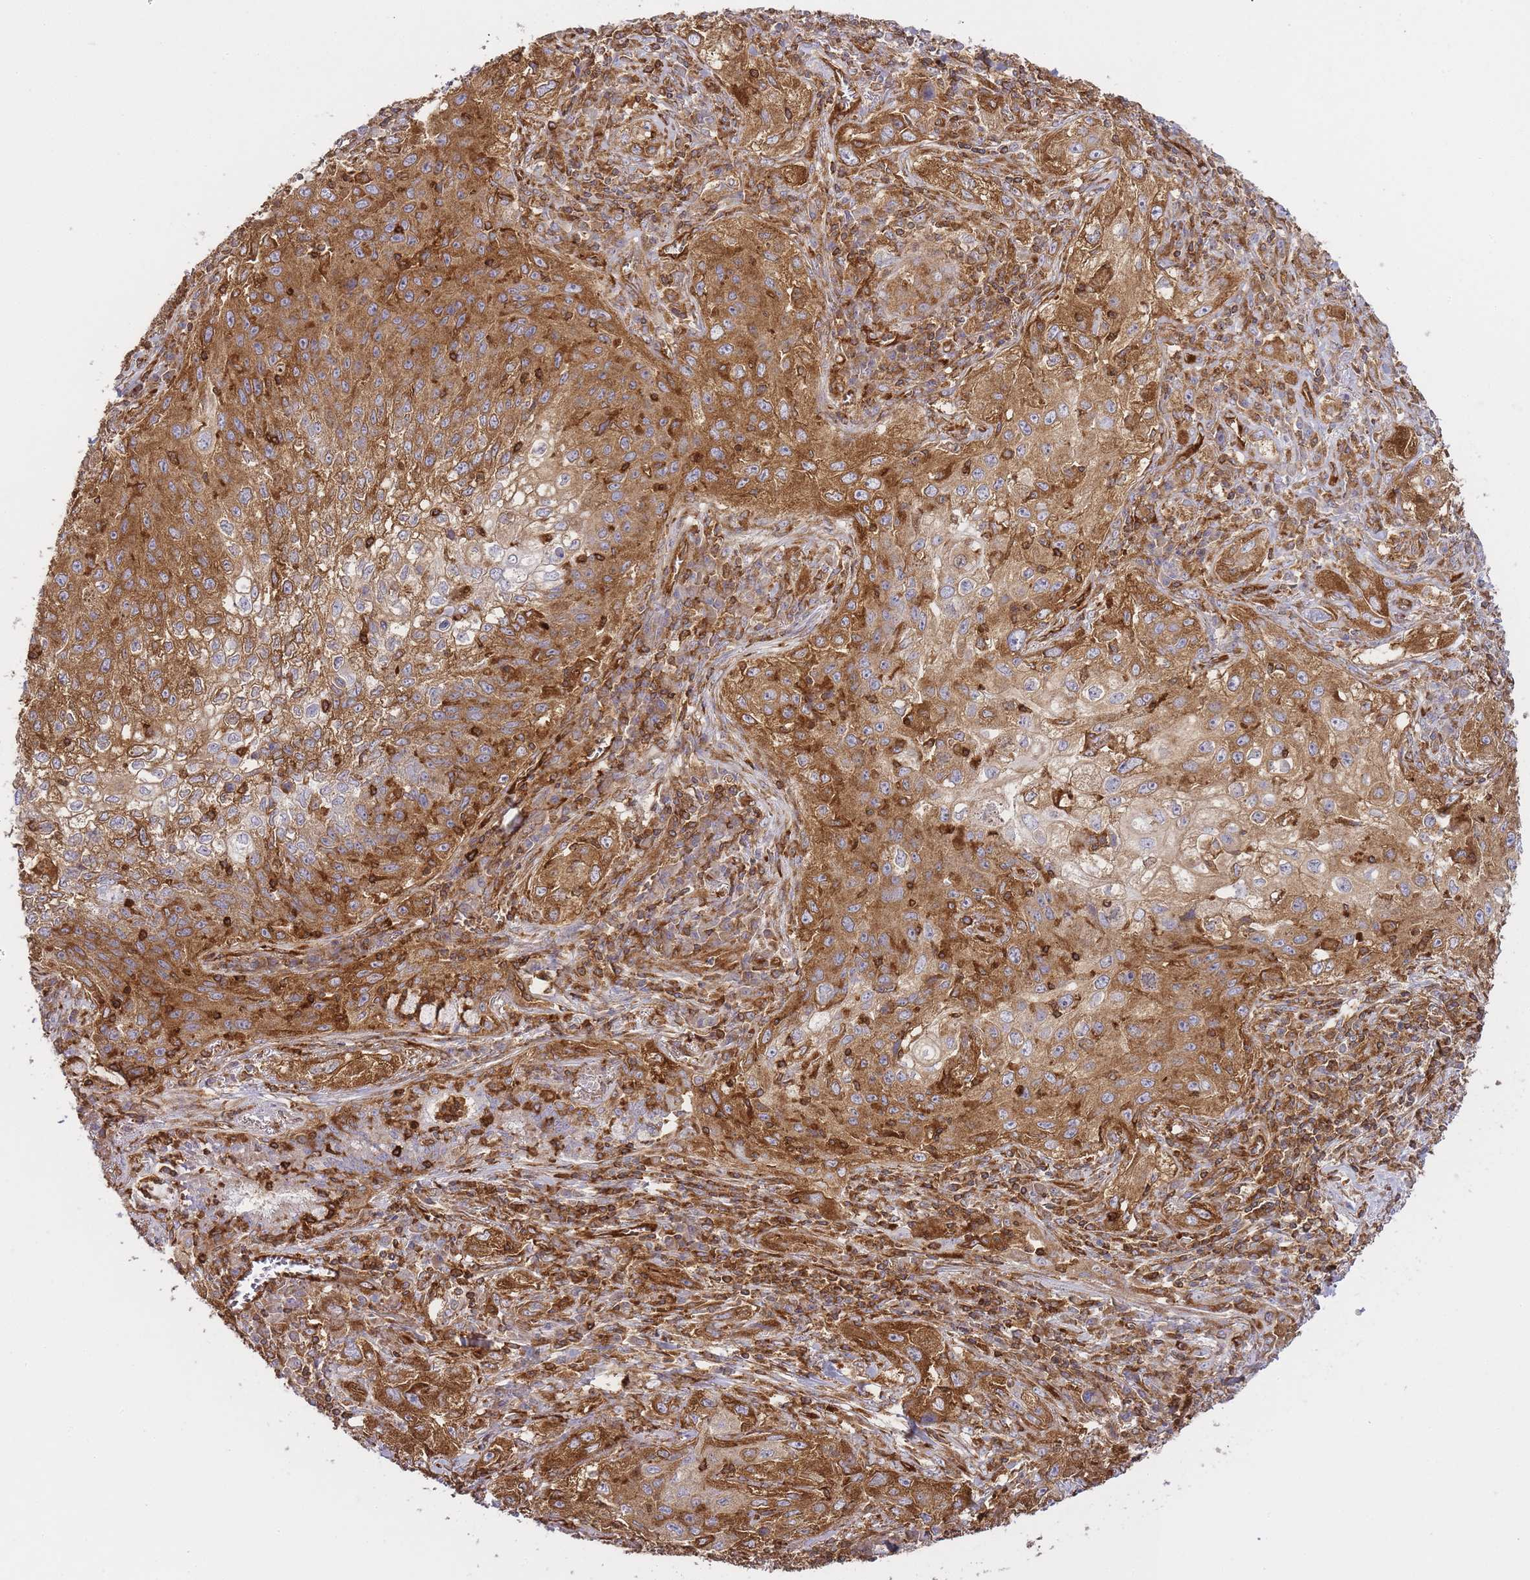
{"staining": {"intensity": "moderate", "quantity": ">75%", "location": "cytoplasmic/membranous"}, "tissue": "lung cancer", "cell_type": "Tumor cells", "image_type": "cancer", "snomed": [{"axis": "morphology", "description": "Squamous cell carcinoma, NOS"}, {"axis": "topography", "description": "Lung"}], "caption": "Immunohistochemical staining of human squamous cell carcinoma (lung) shows moderate cytoplasmic/membranous protein expression in approximately >75% of tumor cells.", "gene": "MSN", "patient": {"sex": "female", "age": 69}}